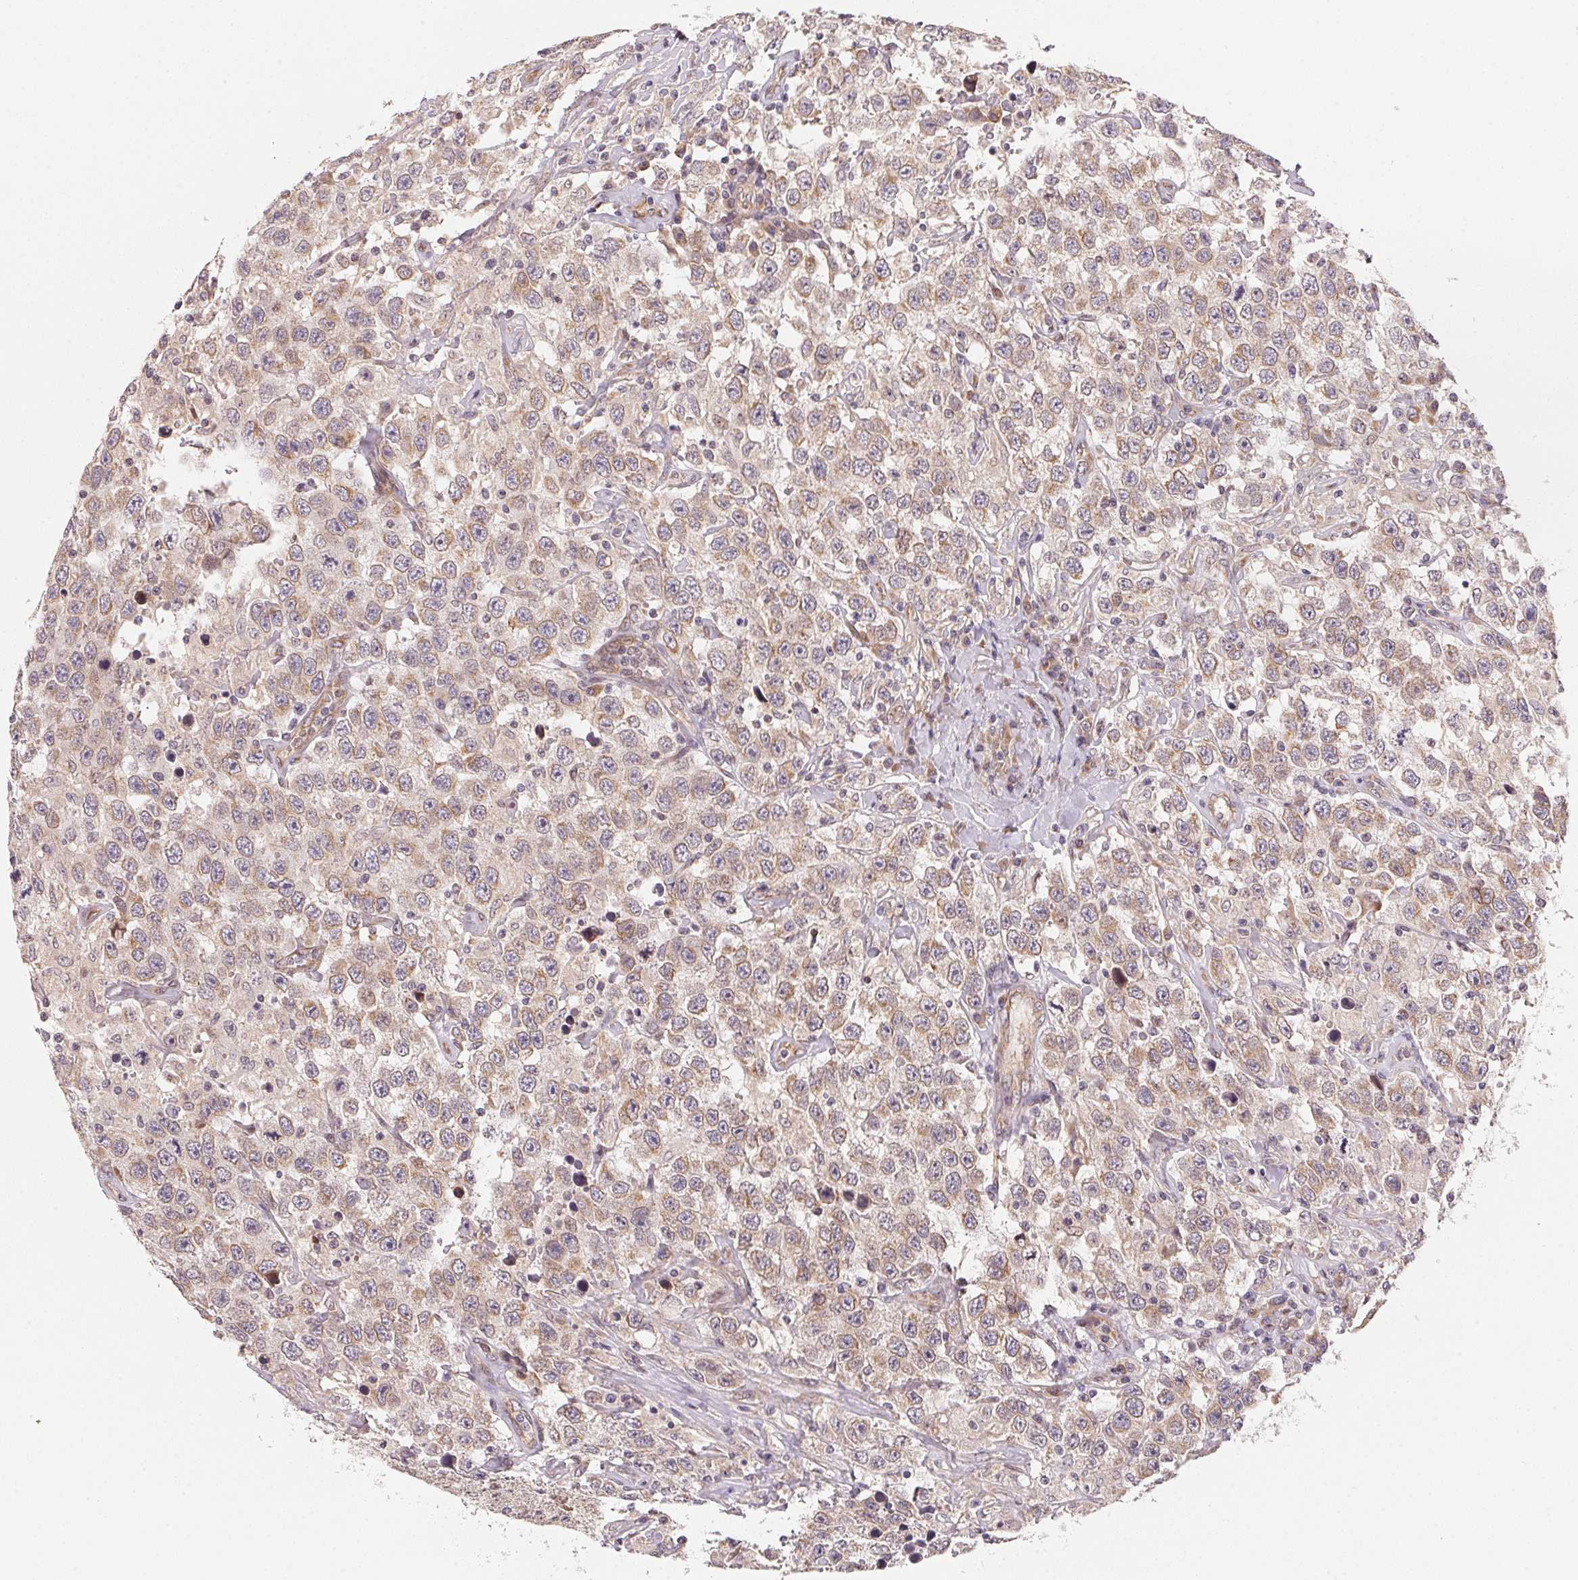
{"staining": {"intensity": "weak", "quantity": ">75%", "location": "cytoplasmic/membranous"}, "tissue": "testis cancer", "cell_type": "Tumor cells", "image_type": "cancer", "snomed": [{"axis": "morphology", "description": "Seminoma, NOS"}, {"axis": "topography", "description": "Testis"}], "caption": "Immunohistochemical staining of testis cancer exhibits low levels of weak cytoplasmic/membranous positivity in about >75% of tumor cells.", "gene": "EI24", "patient": {"sex": "male", "age": 41}}